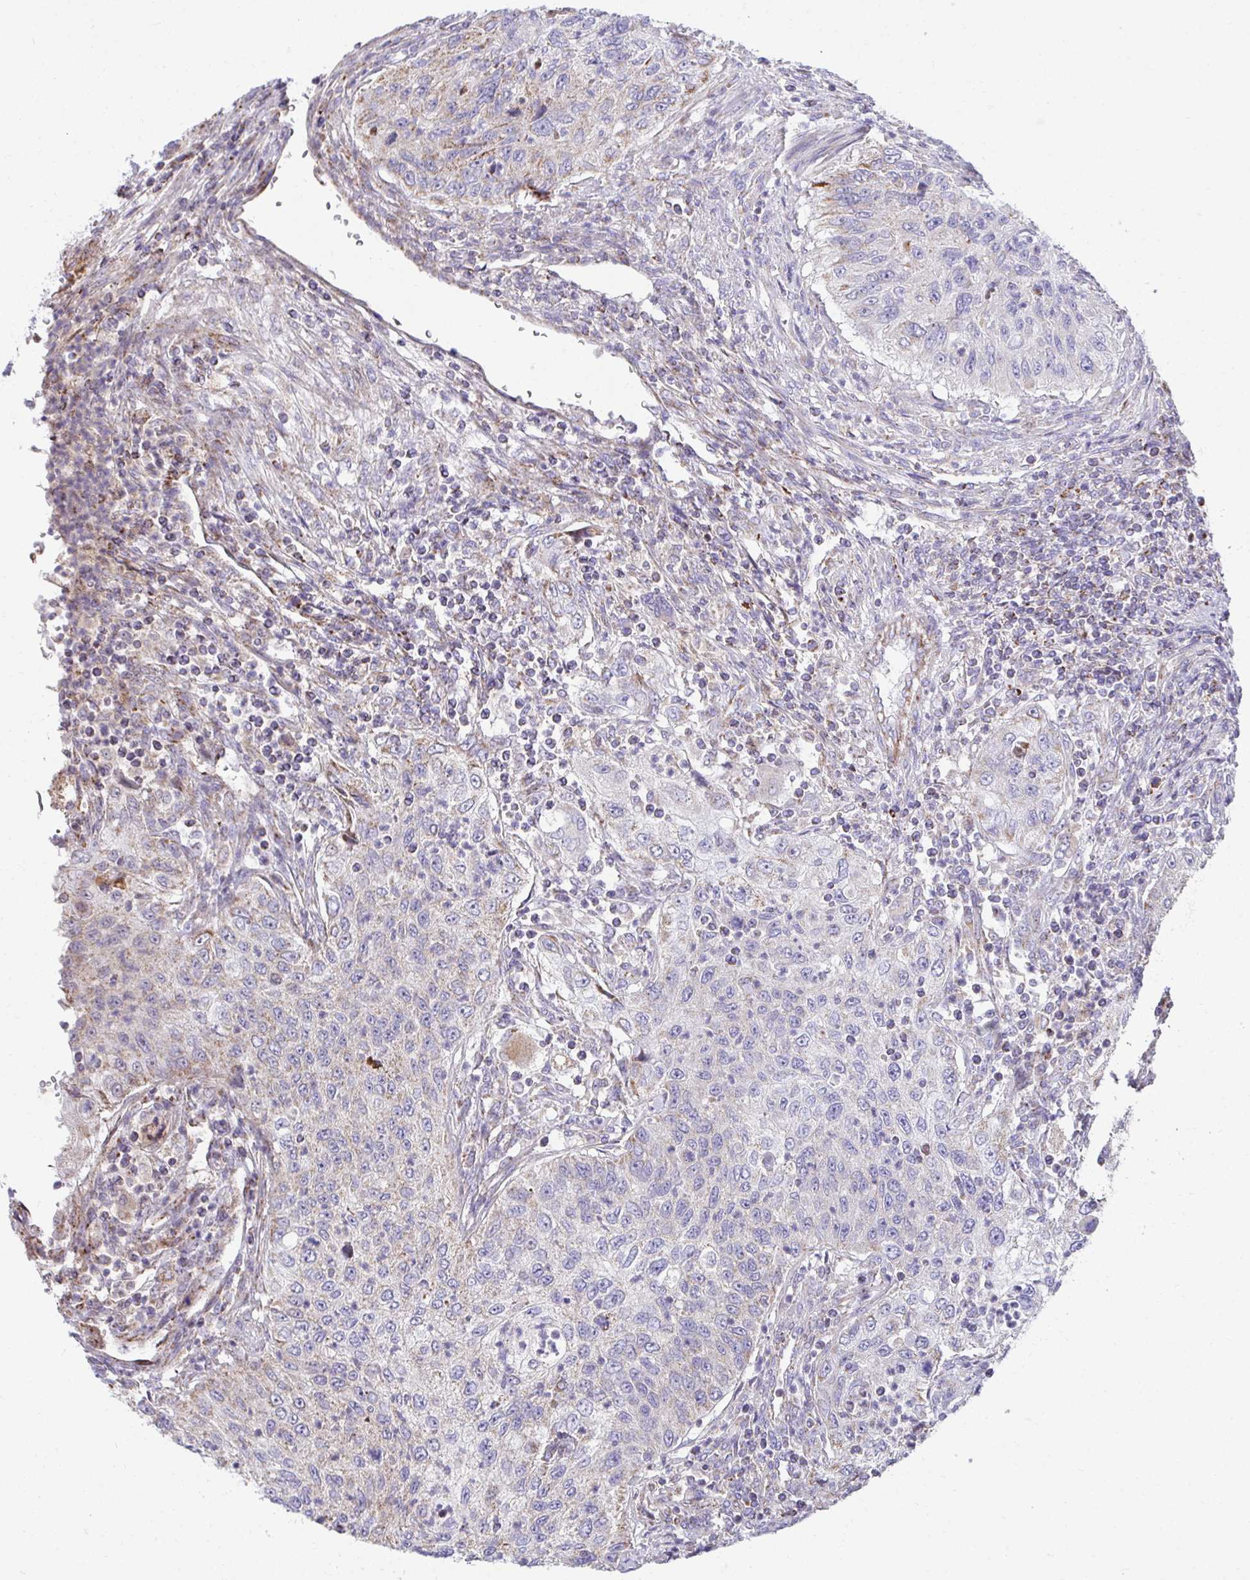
{"staining": {"intensity": "weak", "quantity": "<25%", "location": "cytoplasmic/membranous"}, "tissue": "urothelial cancer", "cell_type": "Tumor cells", "image_type": "cancer", "snomed": [{"axis": "morphology", "description": "Urothelial carcinoma, High grade"}, {"axis": "topography", "description": "Urinary bladder"}], "caption": "An immunohistochemistry micrograph of high-grade urothelial carcinoma is shown. There is no staining in tumor cells of high-grade urothelial carcinoma.", "gene": "PRRG3", "patient": {"sex": "female", "age": 60}}